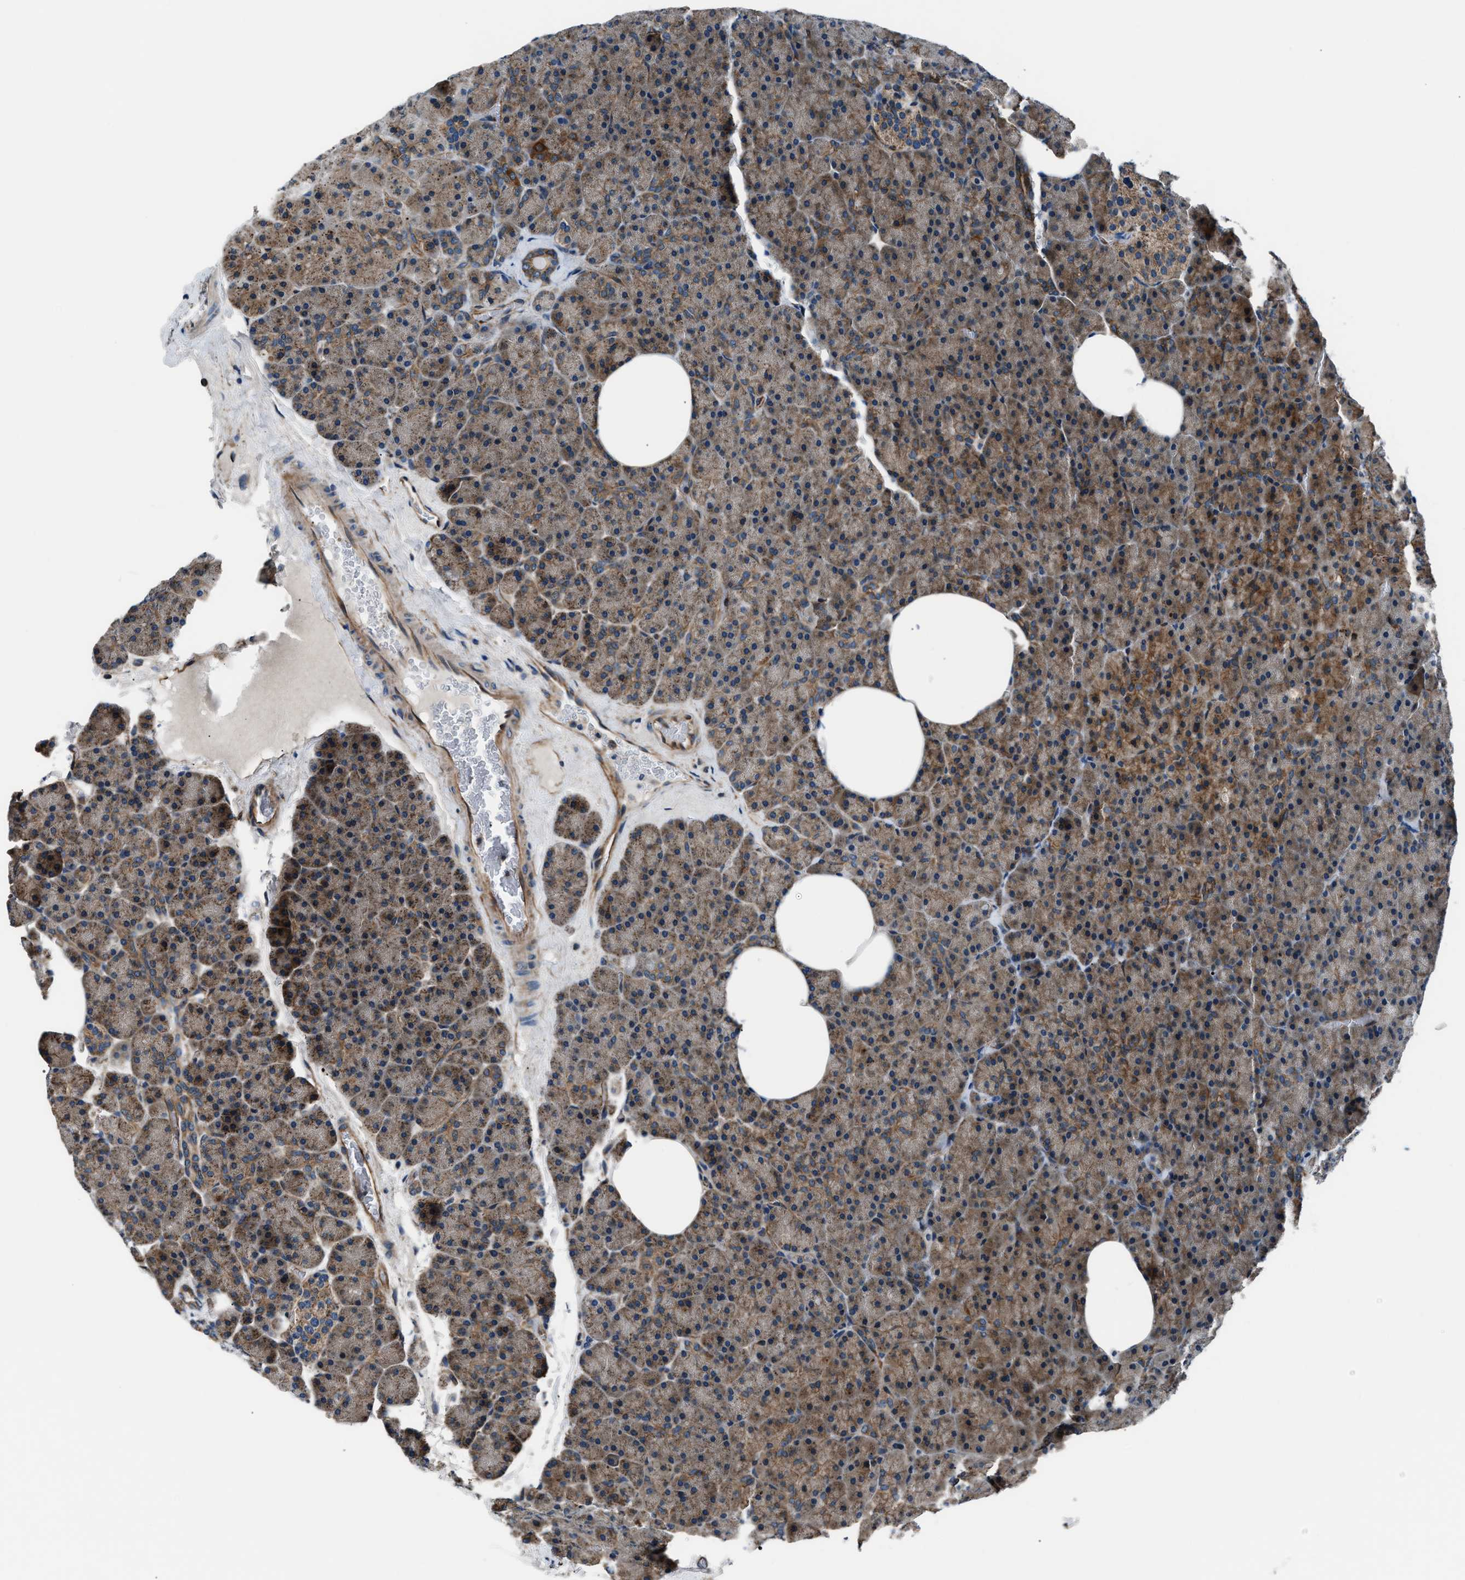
{"staining": {"intensity": "moderate", "quantity": ">75%", "location": "cytoplasmic/membranous"}, "tissue": "pancreas", "cell_type": "Exocrine glandular cells", "image_type": "normal", "snomed": [{"axis": "morphology", "description": "Normal tissue, NOS"}, {"axis": "morphology", "description": "Carcinoid, malignant, NOS"}, {"axis": "topography", "description": "Pancreas"}], "caption": "A high-resolution photomicrograph shows immunohistochemistry staining of benign pancreas, which exhibits moderate cytoplasmic/membranous expression in about >75% of exocrine glandular cells.", "gene": "ENSG00000281039", "patient": {"sex": "female", "age": 35}}